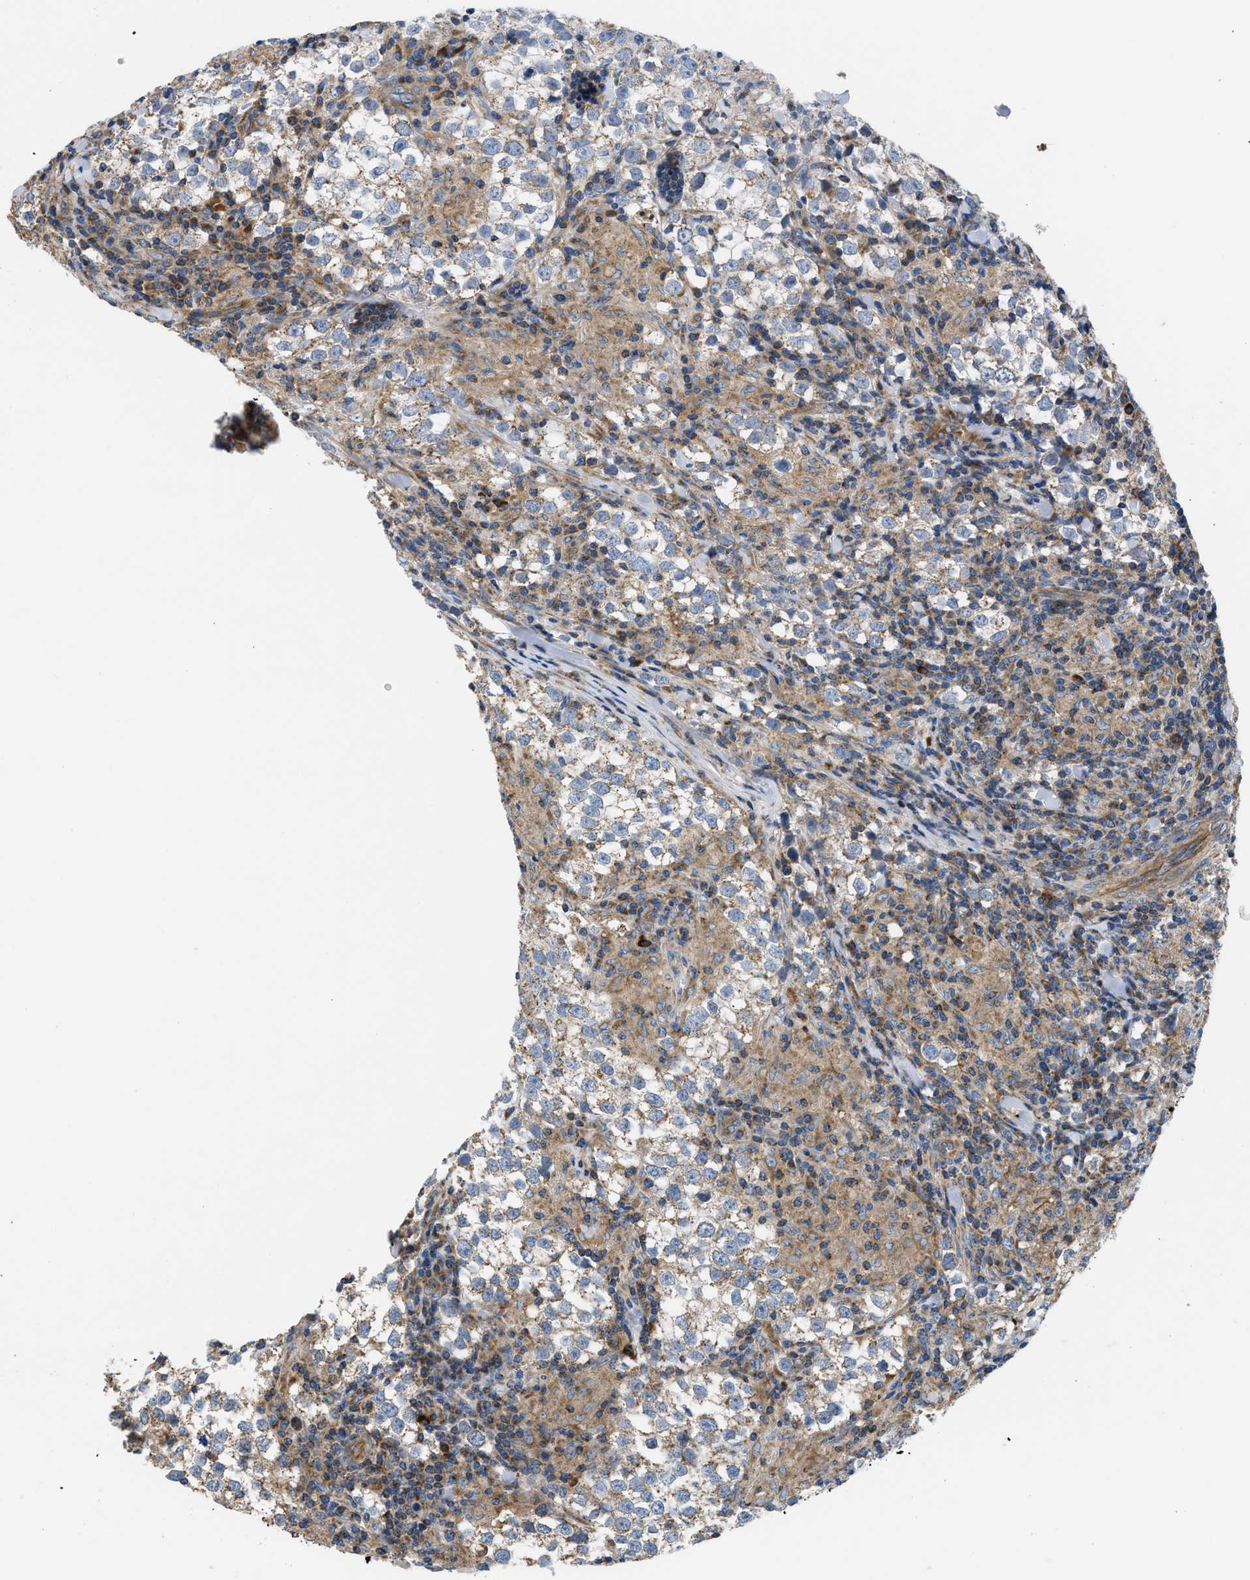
{"staining": {"intensity": "moderate", "quantity": "25%-75%", "location": "cytoplasmic/membranous"}, "tissue": "testis cancer", "cell_type": "Tumor cells", "image_type": "cancer", "snomed": [{"axis": "morphology", "description": "Seminoma, NOS"}, {"axis": "morphology", "description": "Carcinoma, Embryonal, NOS"}, {"axis": "topography", "description": "Testis"}], "caption": "Human testis cancer stained for a protein (brown) demonstrates moderate cytoplasmic/membranous positive expression in about 25%-75% of tumor cells.", "gene": "OPTN", "patient": {"sex": "male", "age": 36}}